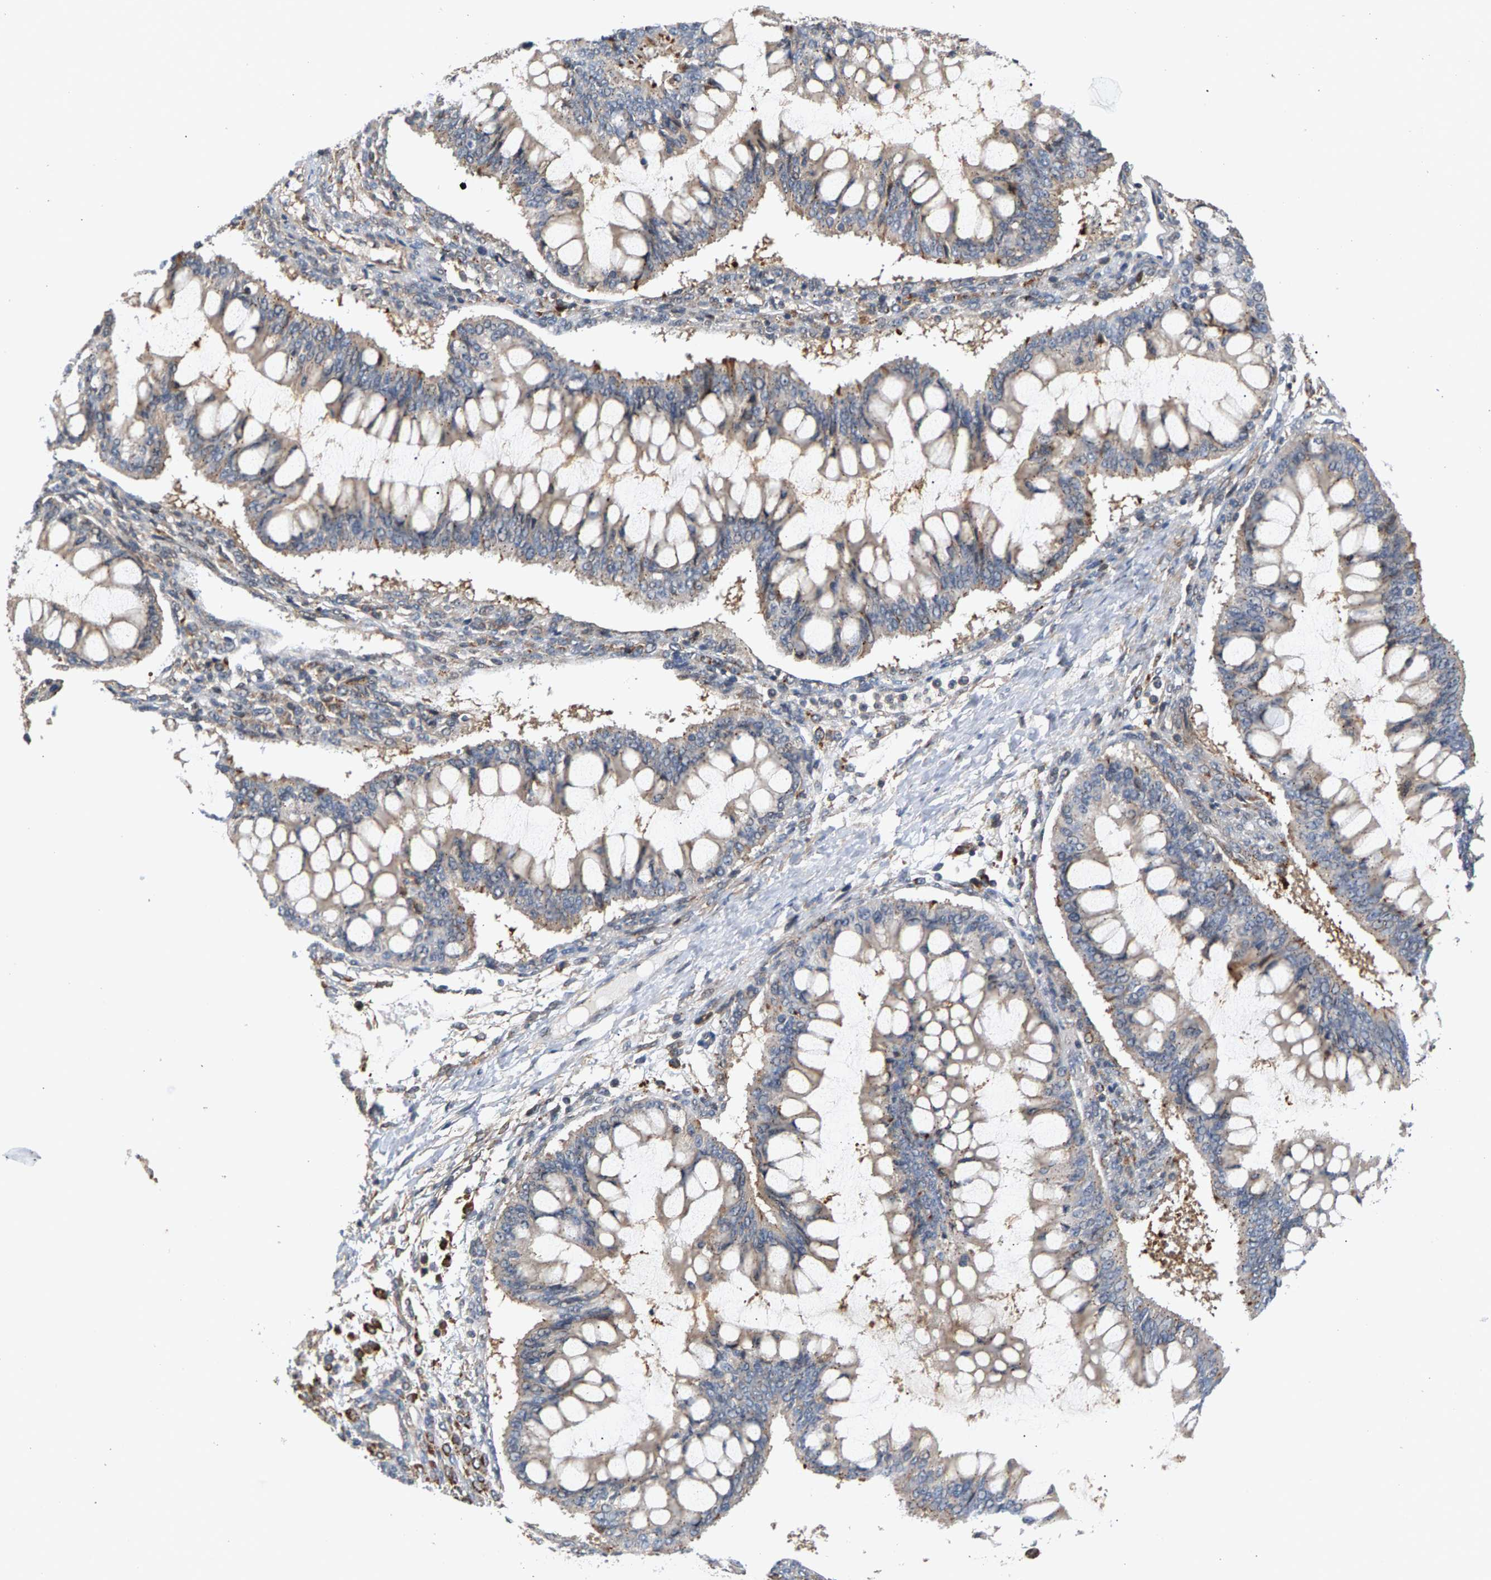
{"staining": {"intensity": "weak", "quantity": "<25%", "location": "cytoplasmic/membranous"}, "tissue": "ovarian cancer", "cell_type": "Tumor cells", "image_type": "cancer", "snomed": [{"axis": "morphology", "description": "Cystadenocarcinoma, mucinous, NOS"}, {"axis": "topography", "description": "Ovary"}], "caption": "DAB (3,3'-diaminobenzidine) immunohistochemical staining of ovarian cancer (mucinous cystadenocarcinoma) displays no significant positivity in tumor cells.", "gene": "MAP2K5", "patient": {"sex": "female", "age": 73}}